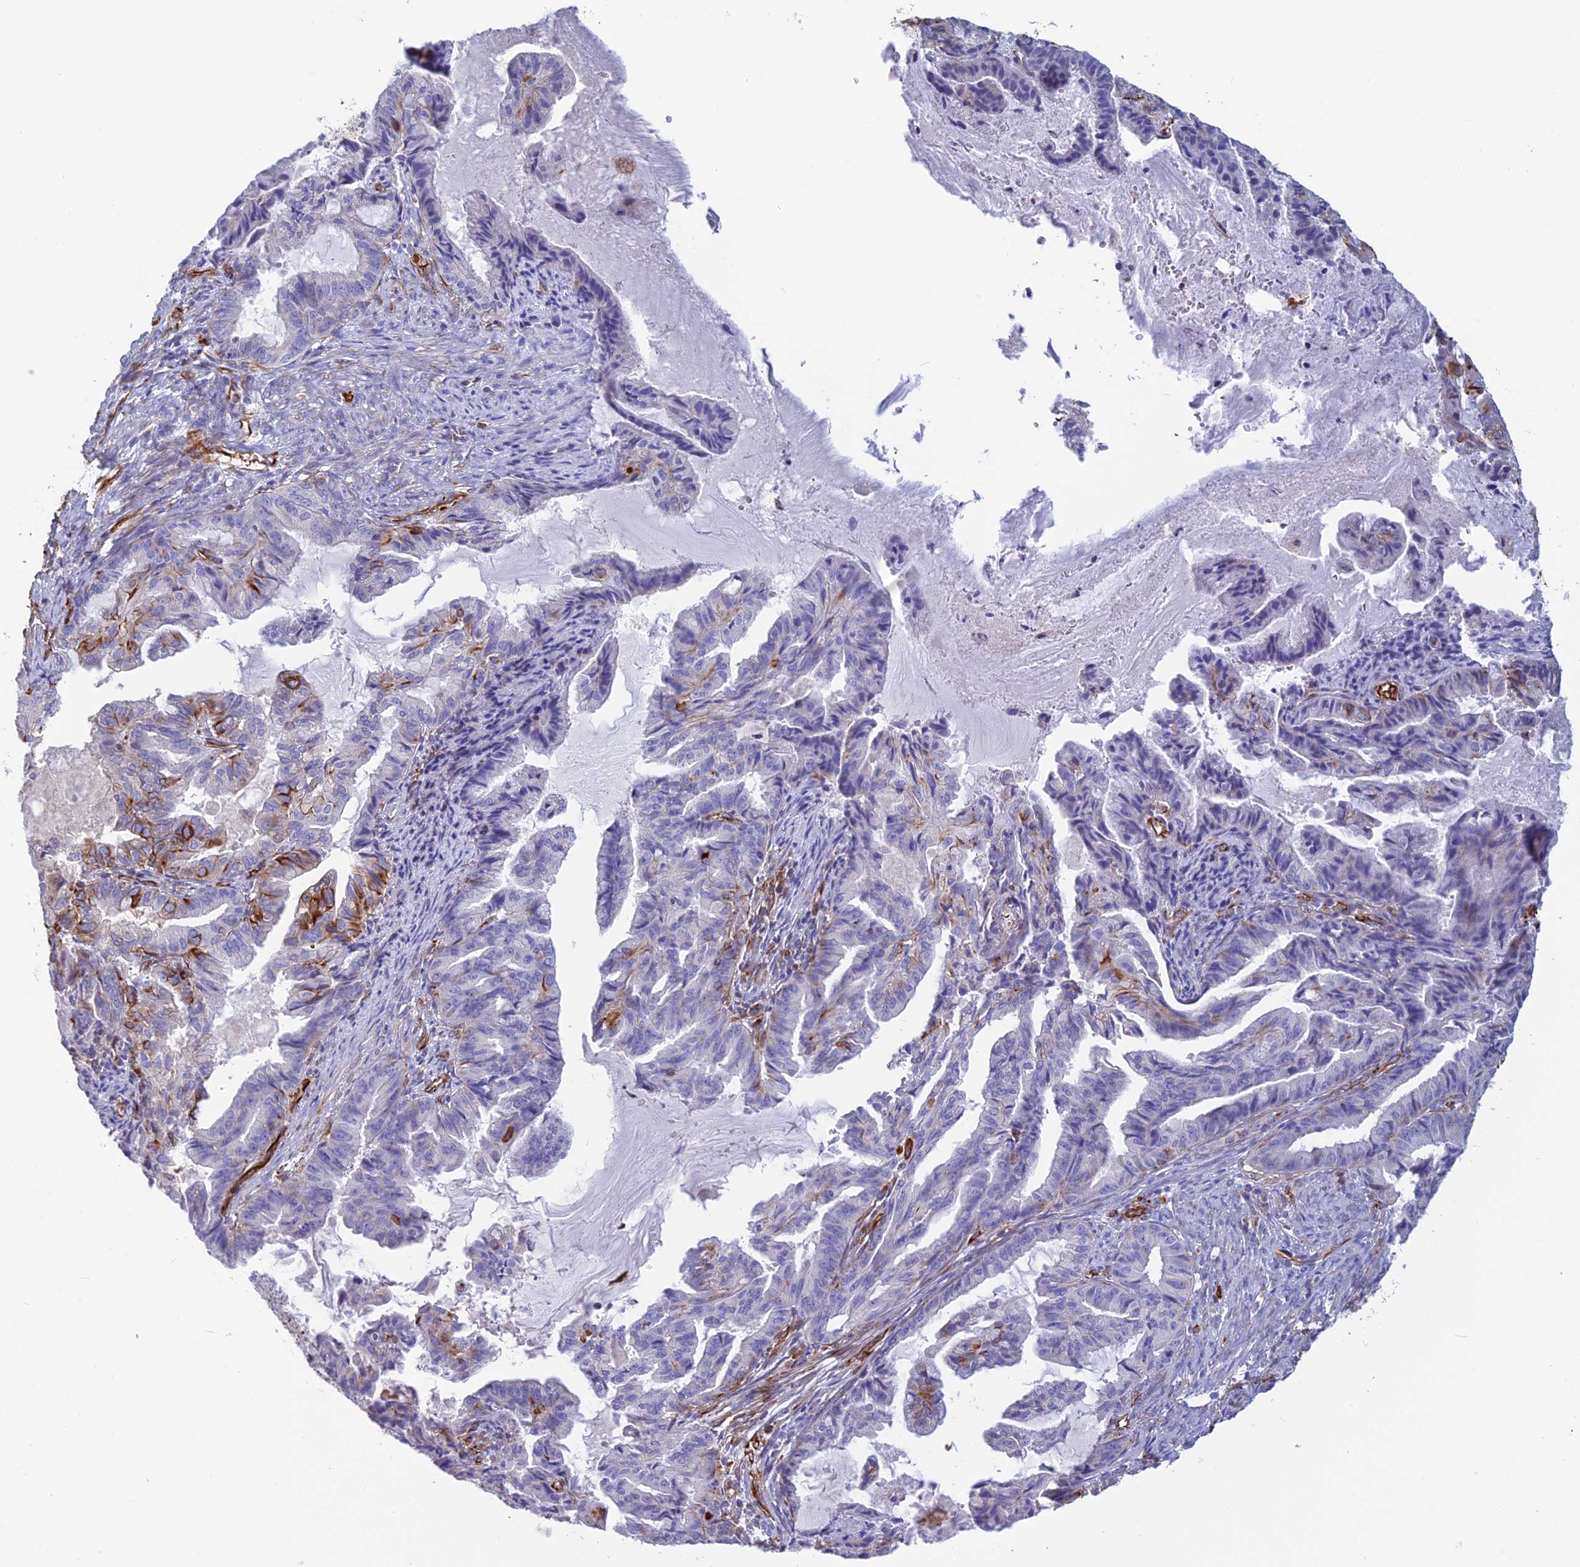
{"staining": {"intensity": "strong", "quantity": "<25%", "location": "cytoplasmic/membranous"}, "tissue": "endometrial cancer", "cell_type": "Tumor cells", "image_type": "cancer", "snomed": [{"axis": "morphology", "description": "Adenocarcinoma, NOS"}, {"axis": "topography", "description": "Endometrium"}], "caption": "Immunohistochemistry (IHC) image of endometrial adenocarcinoma stained for a protein (brown), which demonstrates medium levels of strong cytoplasmic/membranous positivity in approximately <25% of tumor cells.", "gene": "FBXL20", "patient": {"sex": "female", "age": 86}}